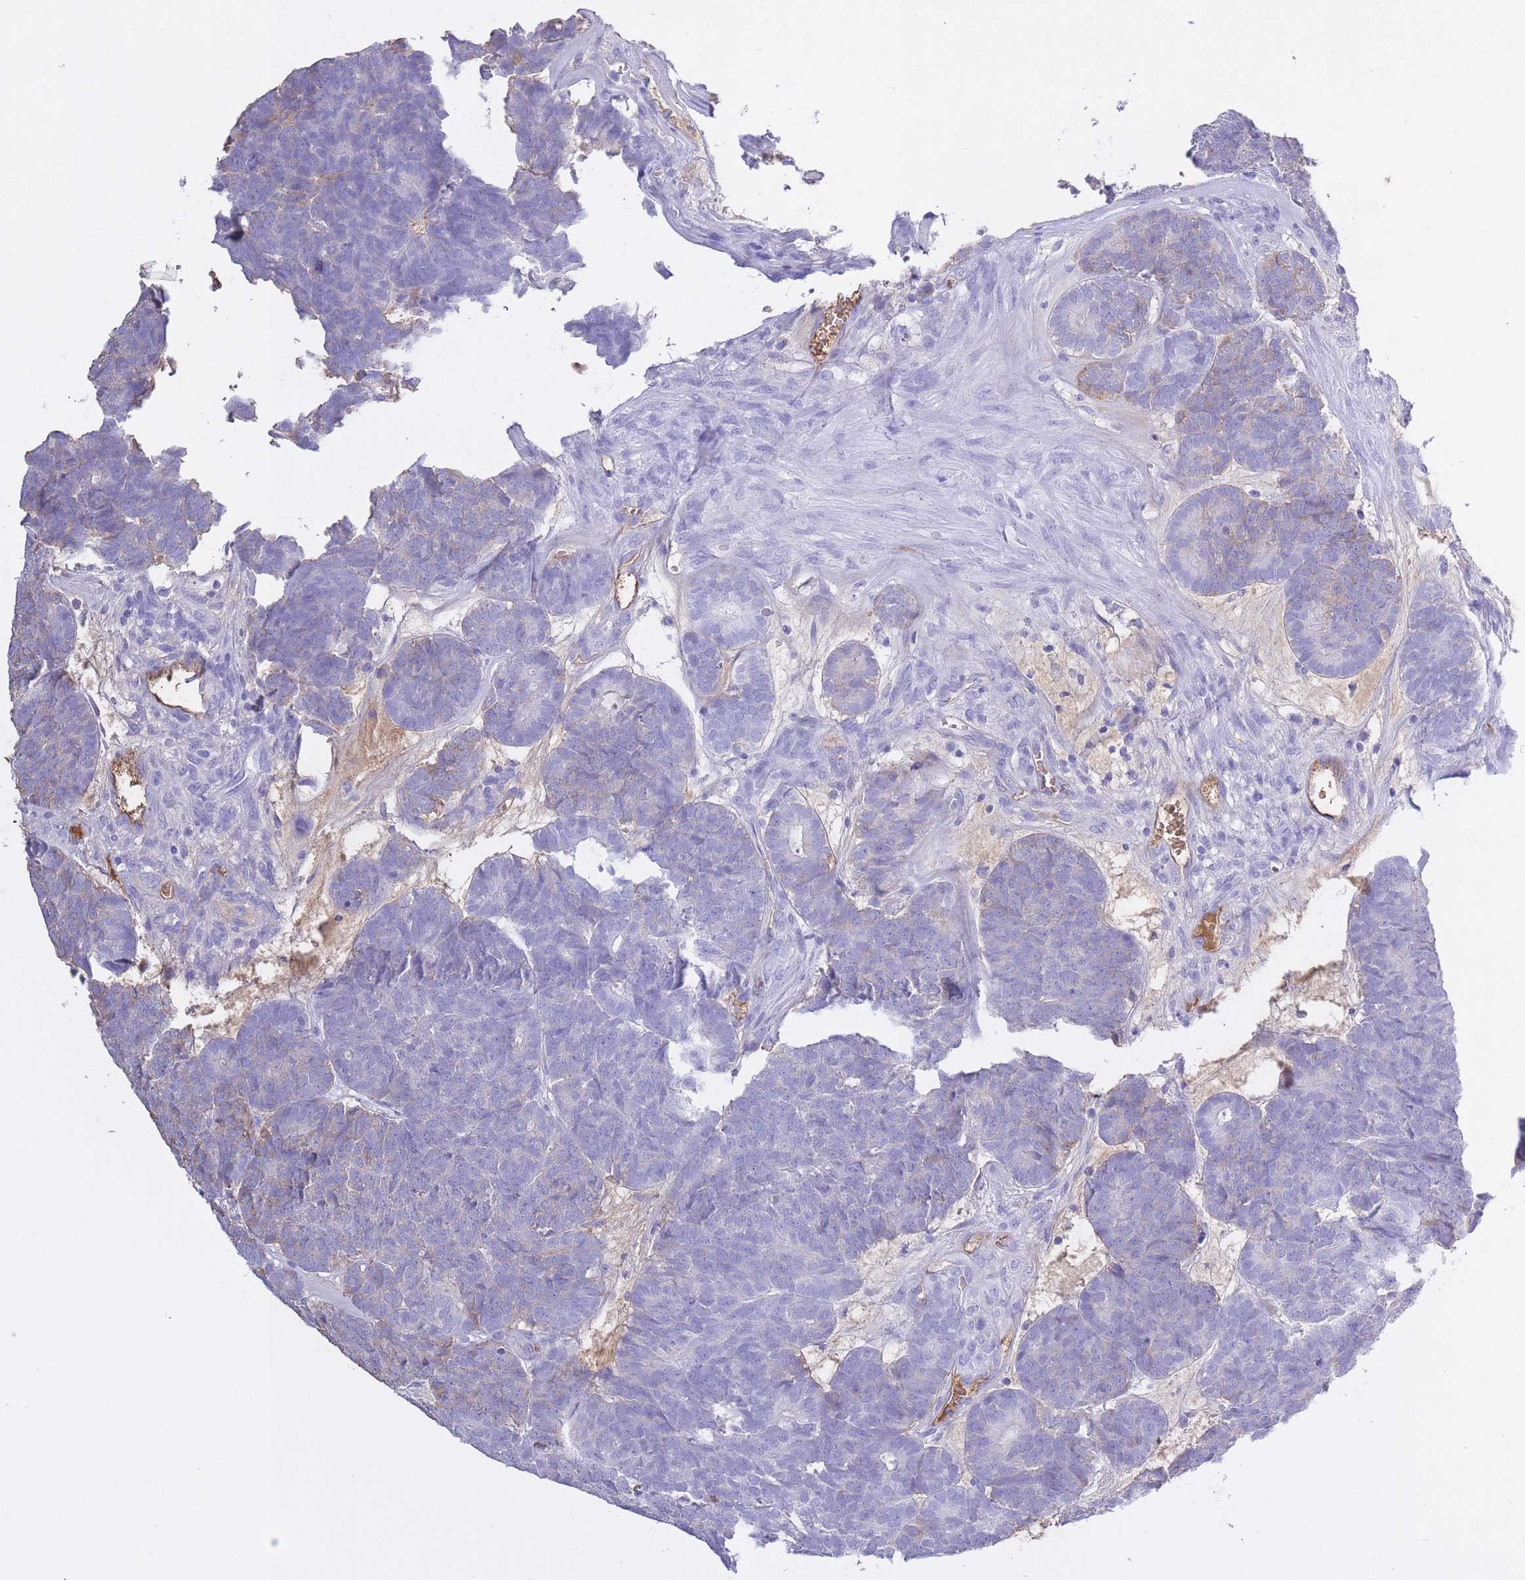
{"staining": {"intensity": "negative", "quantity": "none", "location": "none"}, "tissue": "head and neck cancer", "cell_type": "Tumor cells", "image_type": "cancer", "snomed": [{"axis": "morphology", "description": "Adenocarcinoma, NOS"}, {"axis": "topography", "description": "Head-Neck"}], "caption": "High power microscopy image of an immunohistochemistry image of adenocarcinoma (head and neck), revealing no significant positivity in tumor cells.", "gene": "AP3S2", "patient": {"sex": "female", "age": 81}}